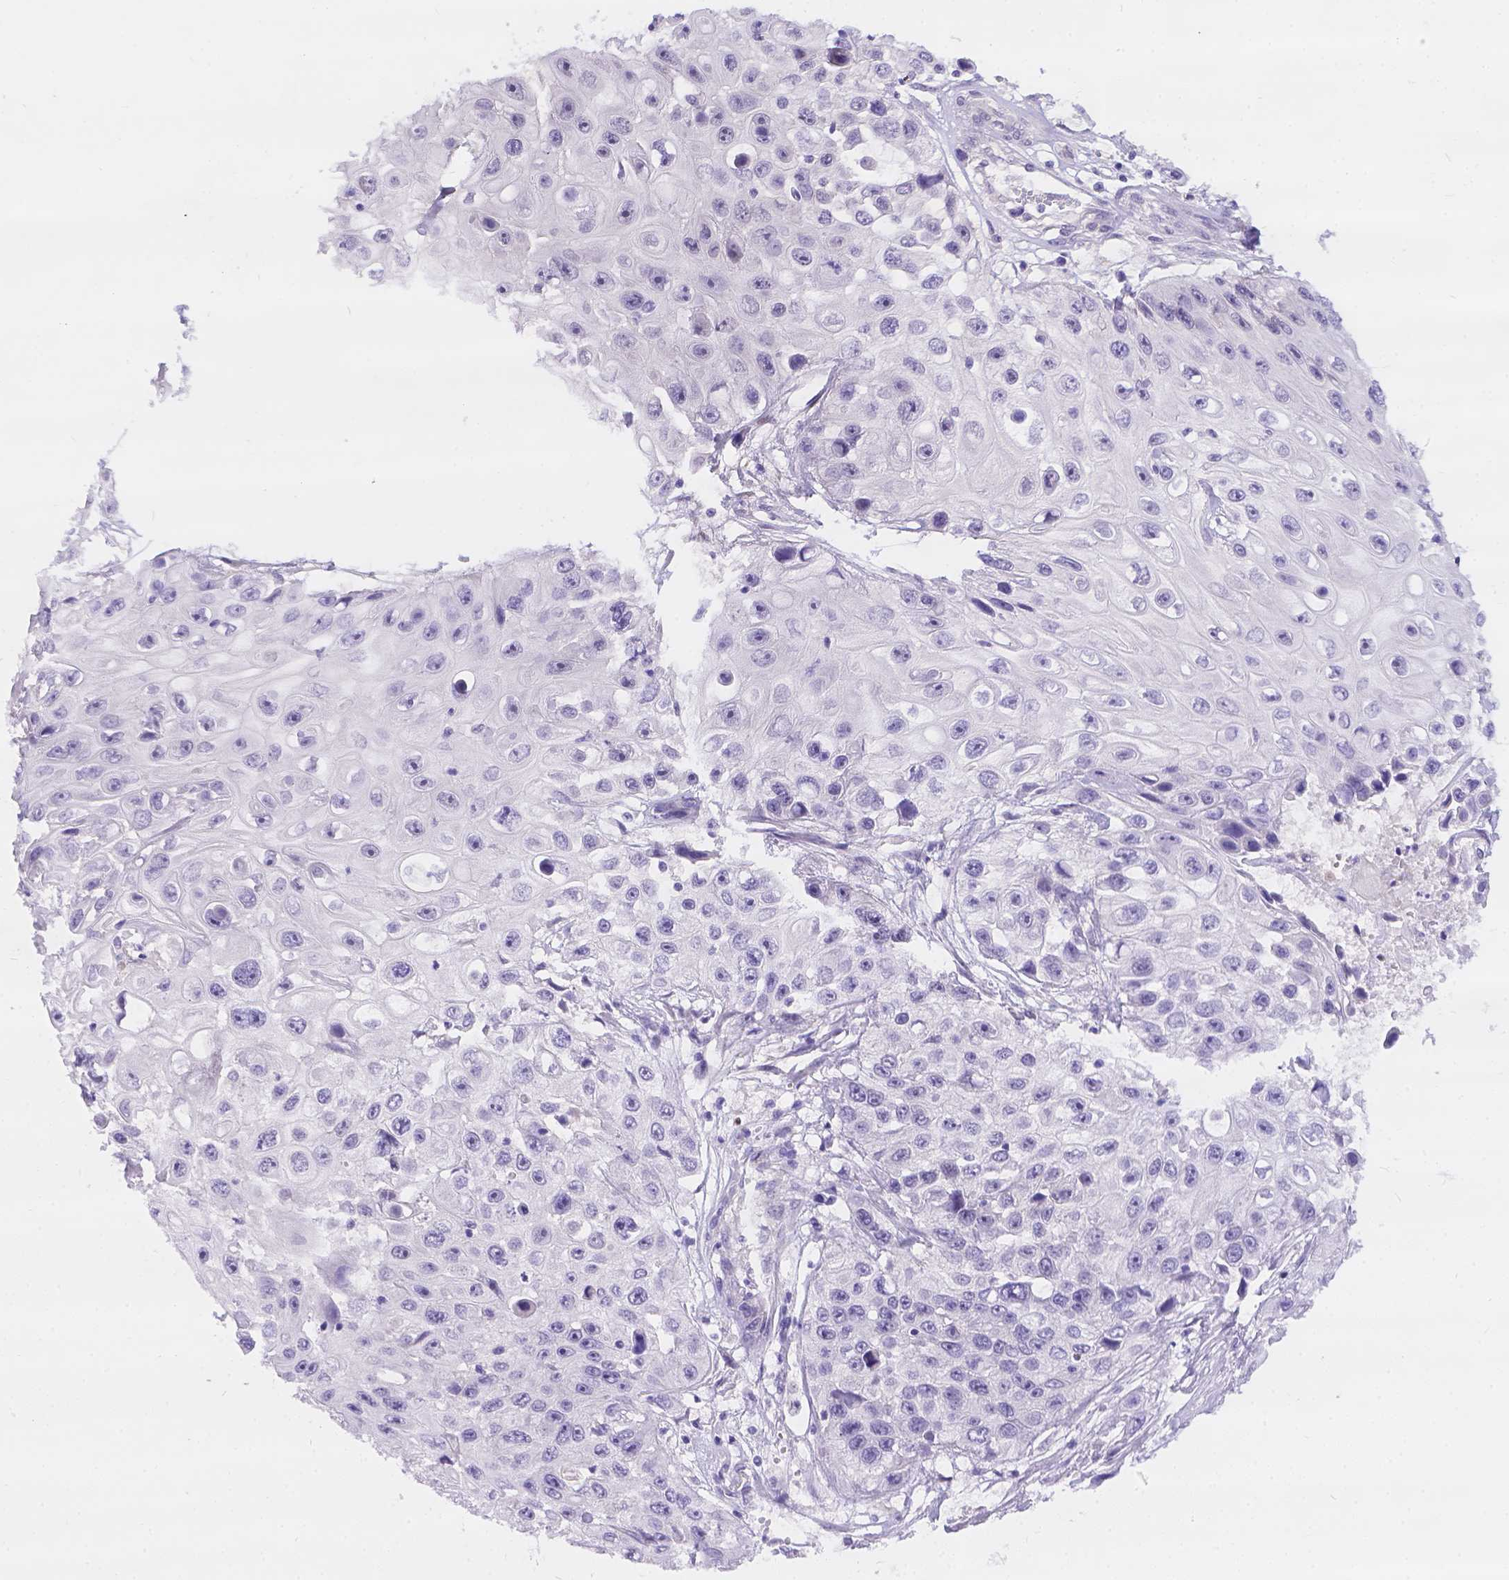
{"staining": {"intensity": "negative", "quantity": "none", "location": "none"}, "tissue": "skin cancer", "cell_type": "Tumor cells", "image_type": "cancer", "snomed": [{"axis": "morphology", "description": "Squamous cell carcinoma, NOS"}, {"axis": "topography", "description": "Skin"}], "caption": "Immunohistochemistry of human skin cancer (squamous cell carcinoma) demonstrates no positivity in tumor cells. (DAB IHC with hematoxylin counter stain).", "gene": "DLEC1", "patient": {"sex": "male", "age": 82}}